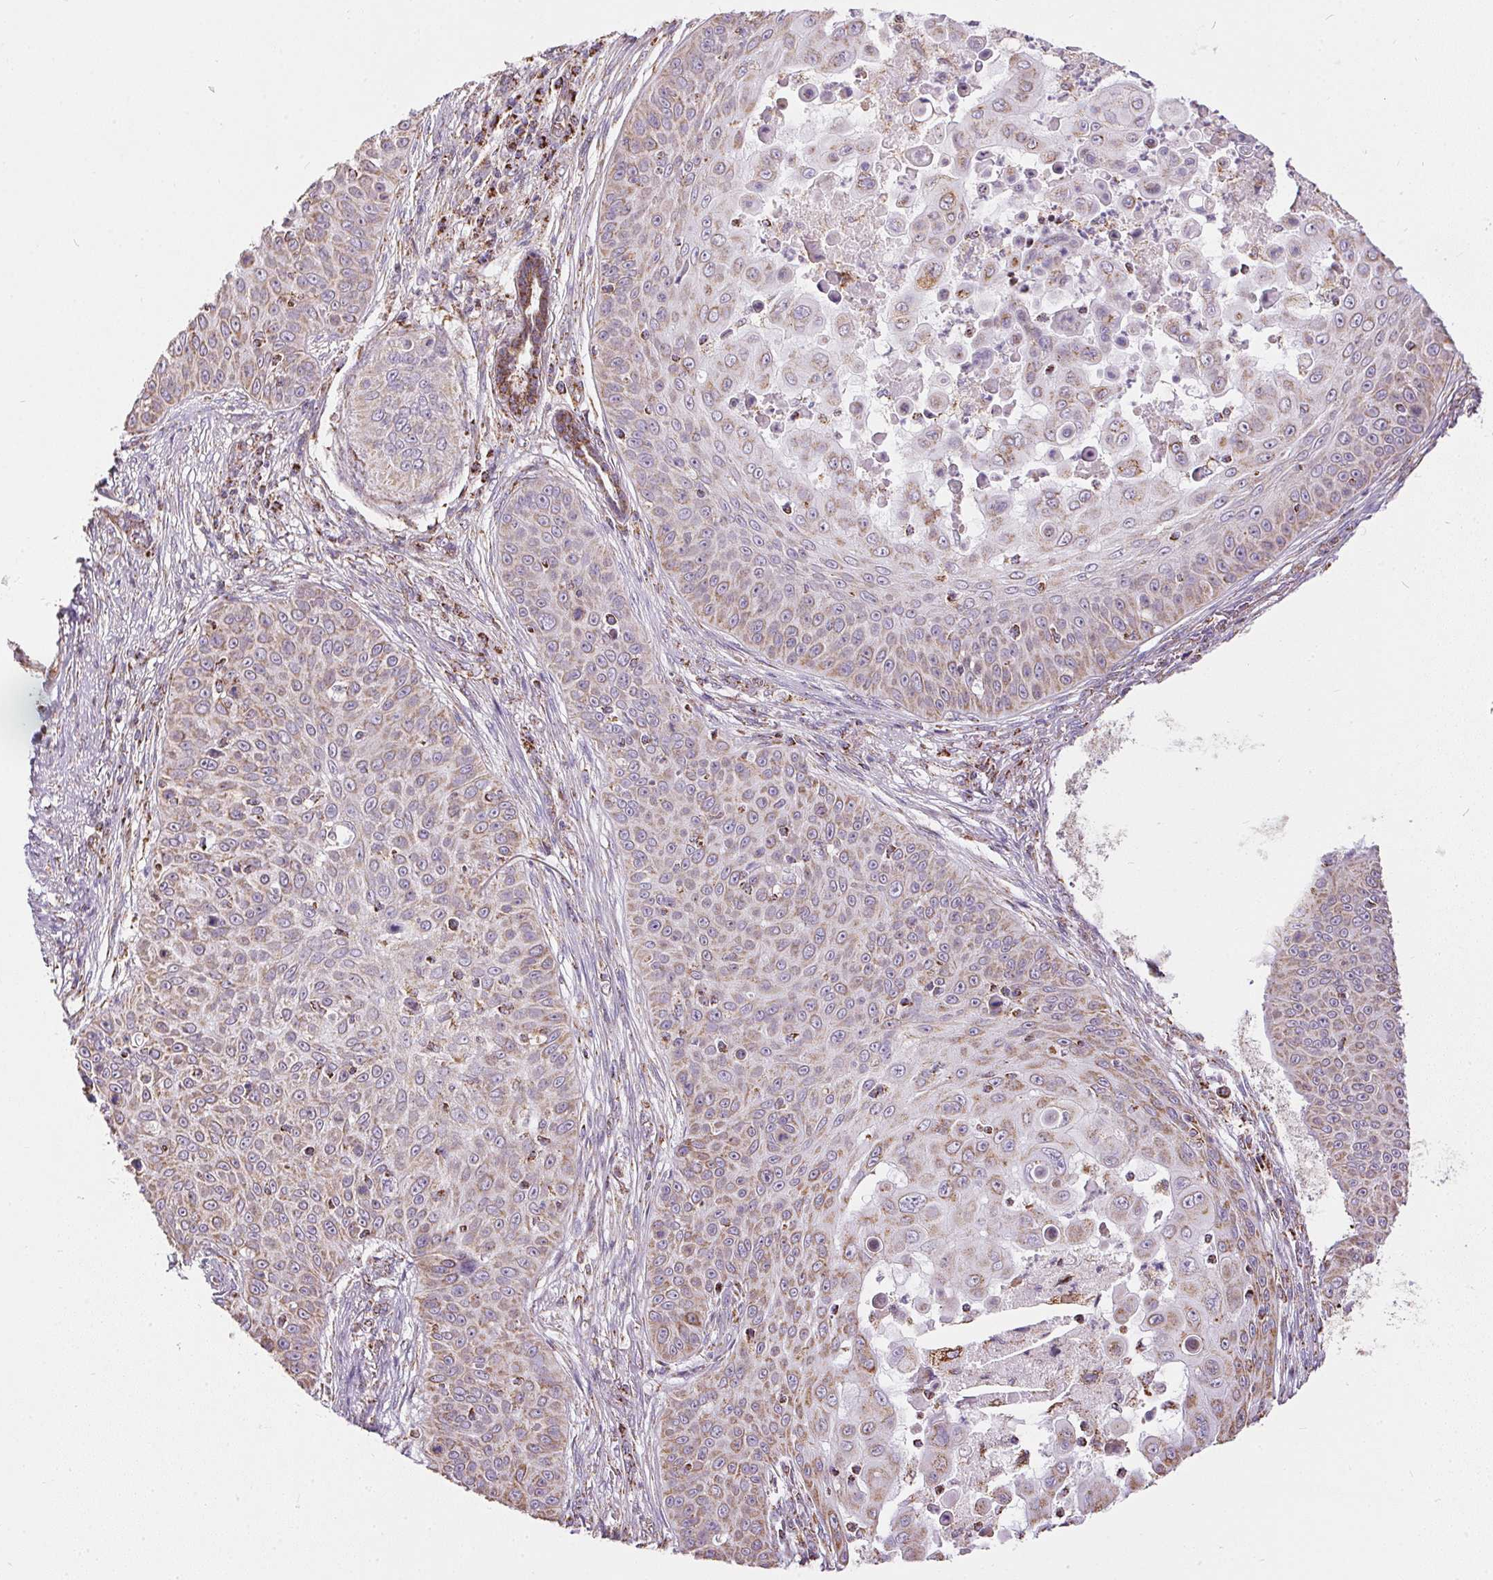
{"staining": {"intensity": "weak", "quantity": ">75%", "location": "cytoplasmic/membranous"}, "tissue": "skin cancer", "cell_type": "Tumor cells", "image_type": "cancer", "snomed": [{"axis": "morphology", "description": "Squamous cell carcinoma, NOS"}, {"axis": "topography", "description": "Skin"}], "caption": "Skin cancer (squamous cell carcinoma) stained with DAB (3,3'-diaminobenzidine) immunohistochemistry exhibits low levels of weak cytoplasmic/membranous staining in approximately >75% of tumor cells.", "gene": "MAPK11", "patient": {"sex": "male", "age": 82}}